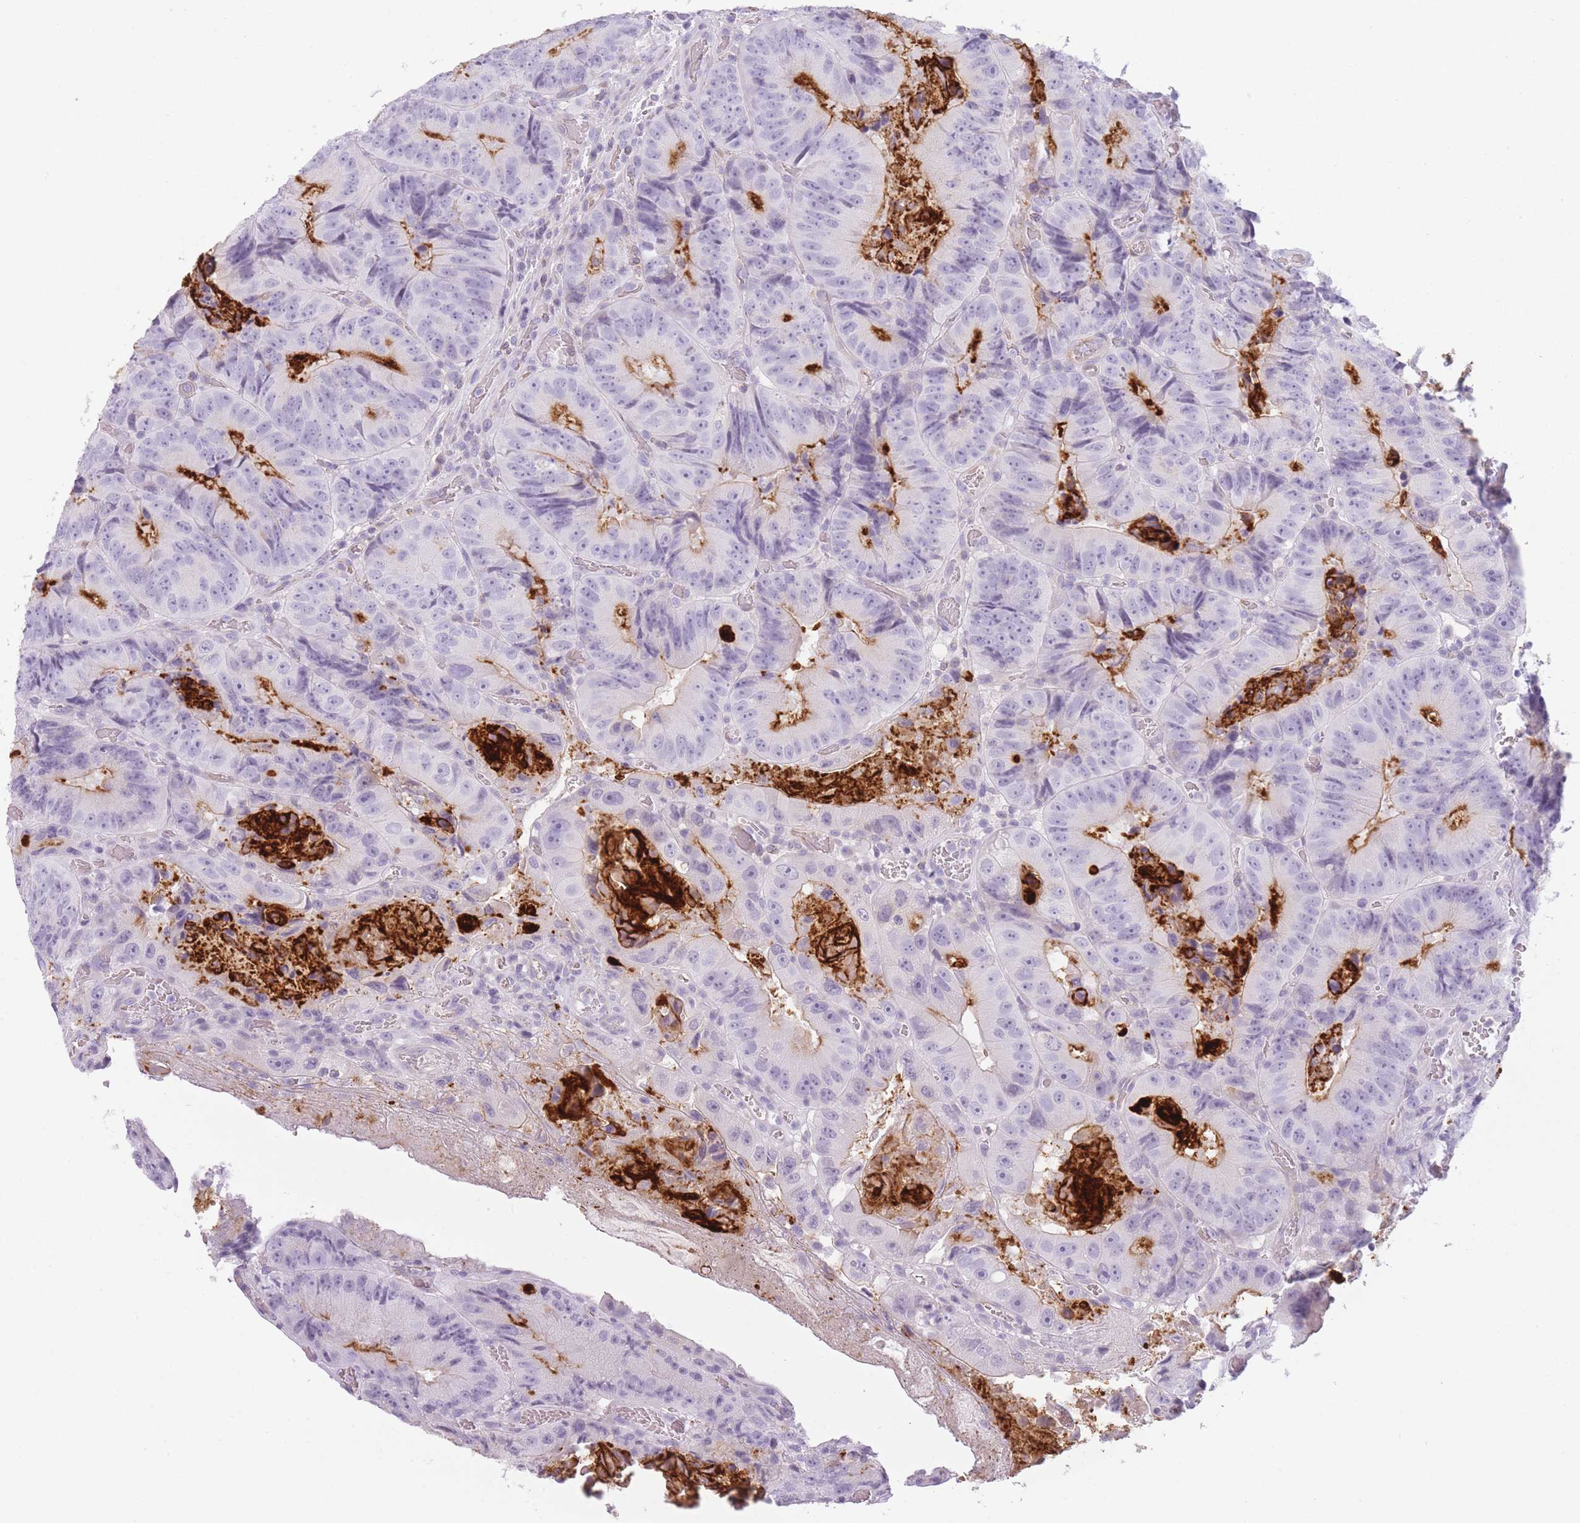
{"staining": {"intensity": "negative", "quantity": "none", "location": "none"}, "tissue": "colorectal cancer", "cell_type": "Tumor cells", "image_type": "cancer", "snomed": [{"axis": "morphology", "description": "Adenocarcinoma, NOS"}, {"axis": "topography", "description": "Colon"}], "caption": "Immunohistochemical staining of colorectal cancer (adenocarcinoma) reveals no significant staining in tumor cells.", "gene": "GGT1", "patient": {"sex": "female", "age": 86}}